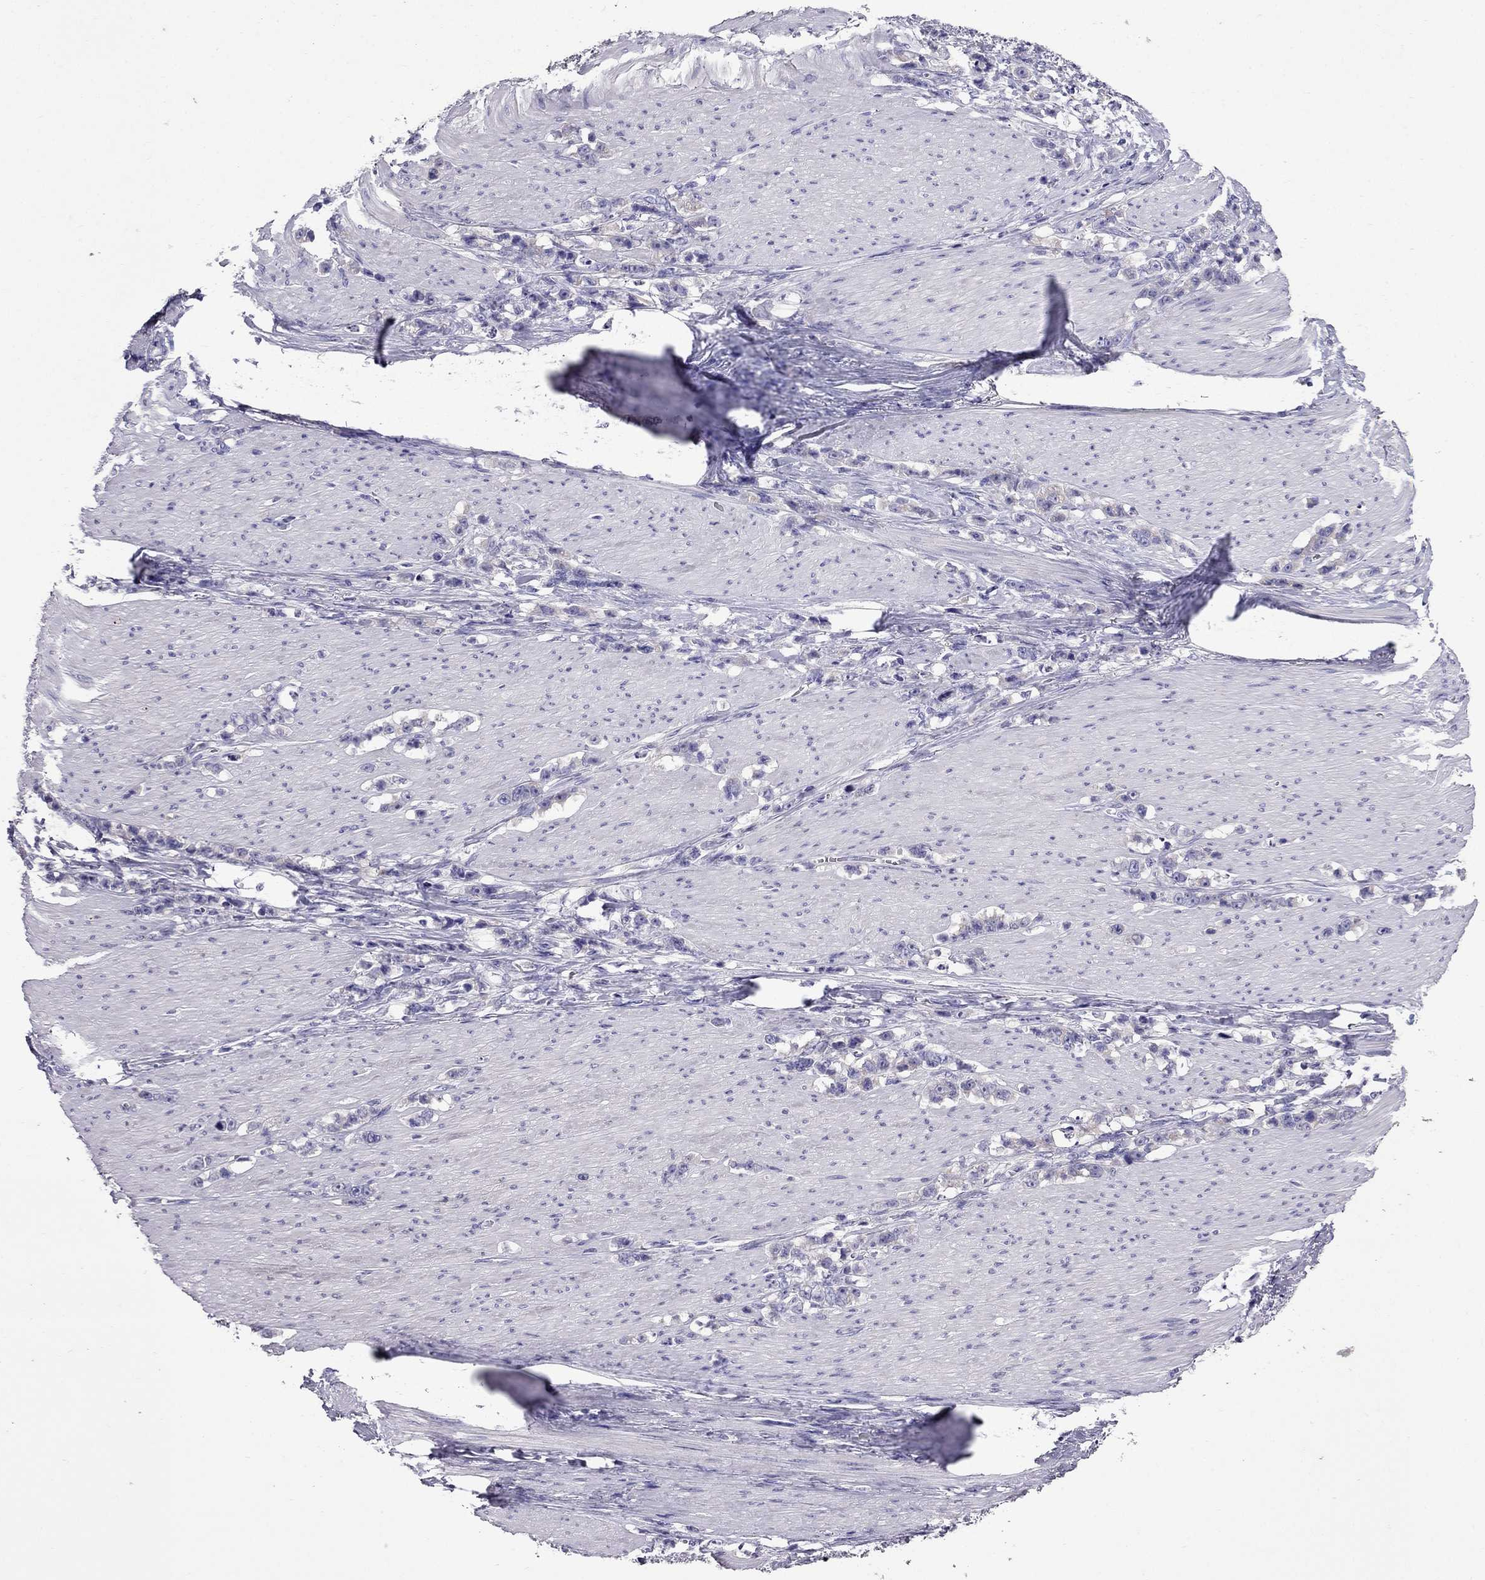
{"staining": {"intensity": "negative", "quantity": "none", "location": "none"}, "tissue": "stomach cancer", "cell_type": "Tumor cells", "image_type": "cancer", "snomed": [{"axis": "morphology", "description": "Adenocarcinoma, NOS"}, {"axis": "topography", "description": "Stomach, lower"}], "caption": "Immunohistochemical staining of stomach cancer (adenocarcinoma) exhibits no significant expression in tumor cells. (DAB (3,3'-diaminobenzidine) immunohistochemistry (IHC), high magnification).", "gene": "OXCT2", "patient": {"sex": "male", "age": 88}}